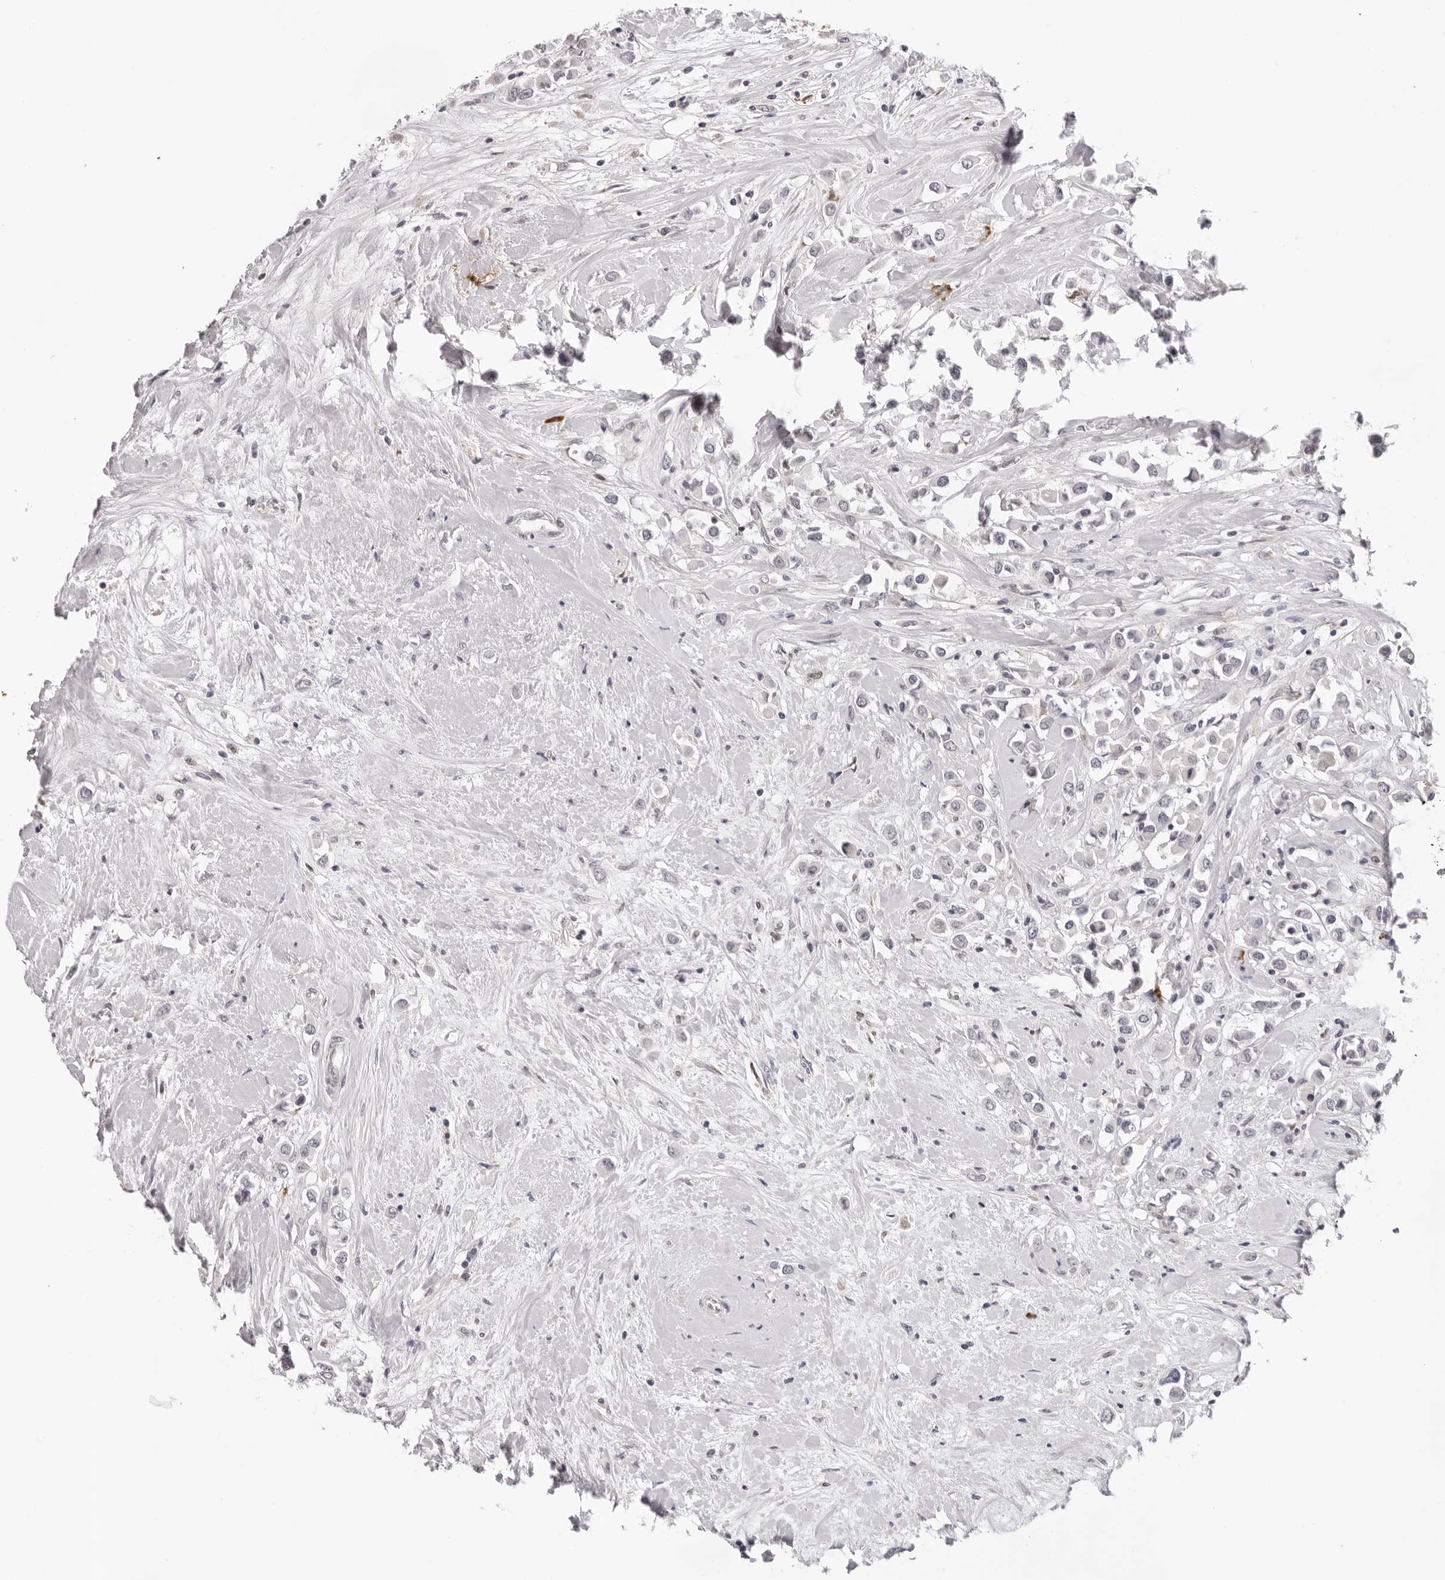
{"staining": {"intensity": "negative", "quantity": "none", "location": "none"}, "tissue": "breast cancer", "cell_type": "Tumor cells", "image_type": "cancer", "snomed": [{"axis": "morphology", "description": "Duct carcinoma"}, {"axis": "topography", "description": "Breast"}], "caption": "IHC micrograph of neoplastic tissue: infiltrating ductal carcinoma (breast) stained with DAB (3,3'-diaminobenzidine) displays no significant protein positivity in tumor cells.", "gene": "IL17RA", "patient": {"sex": "female", "age": 61}}